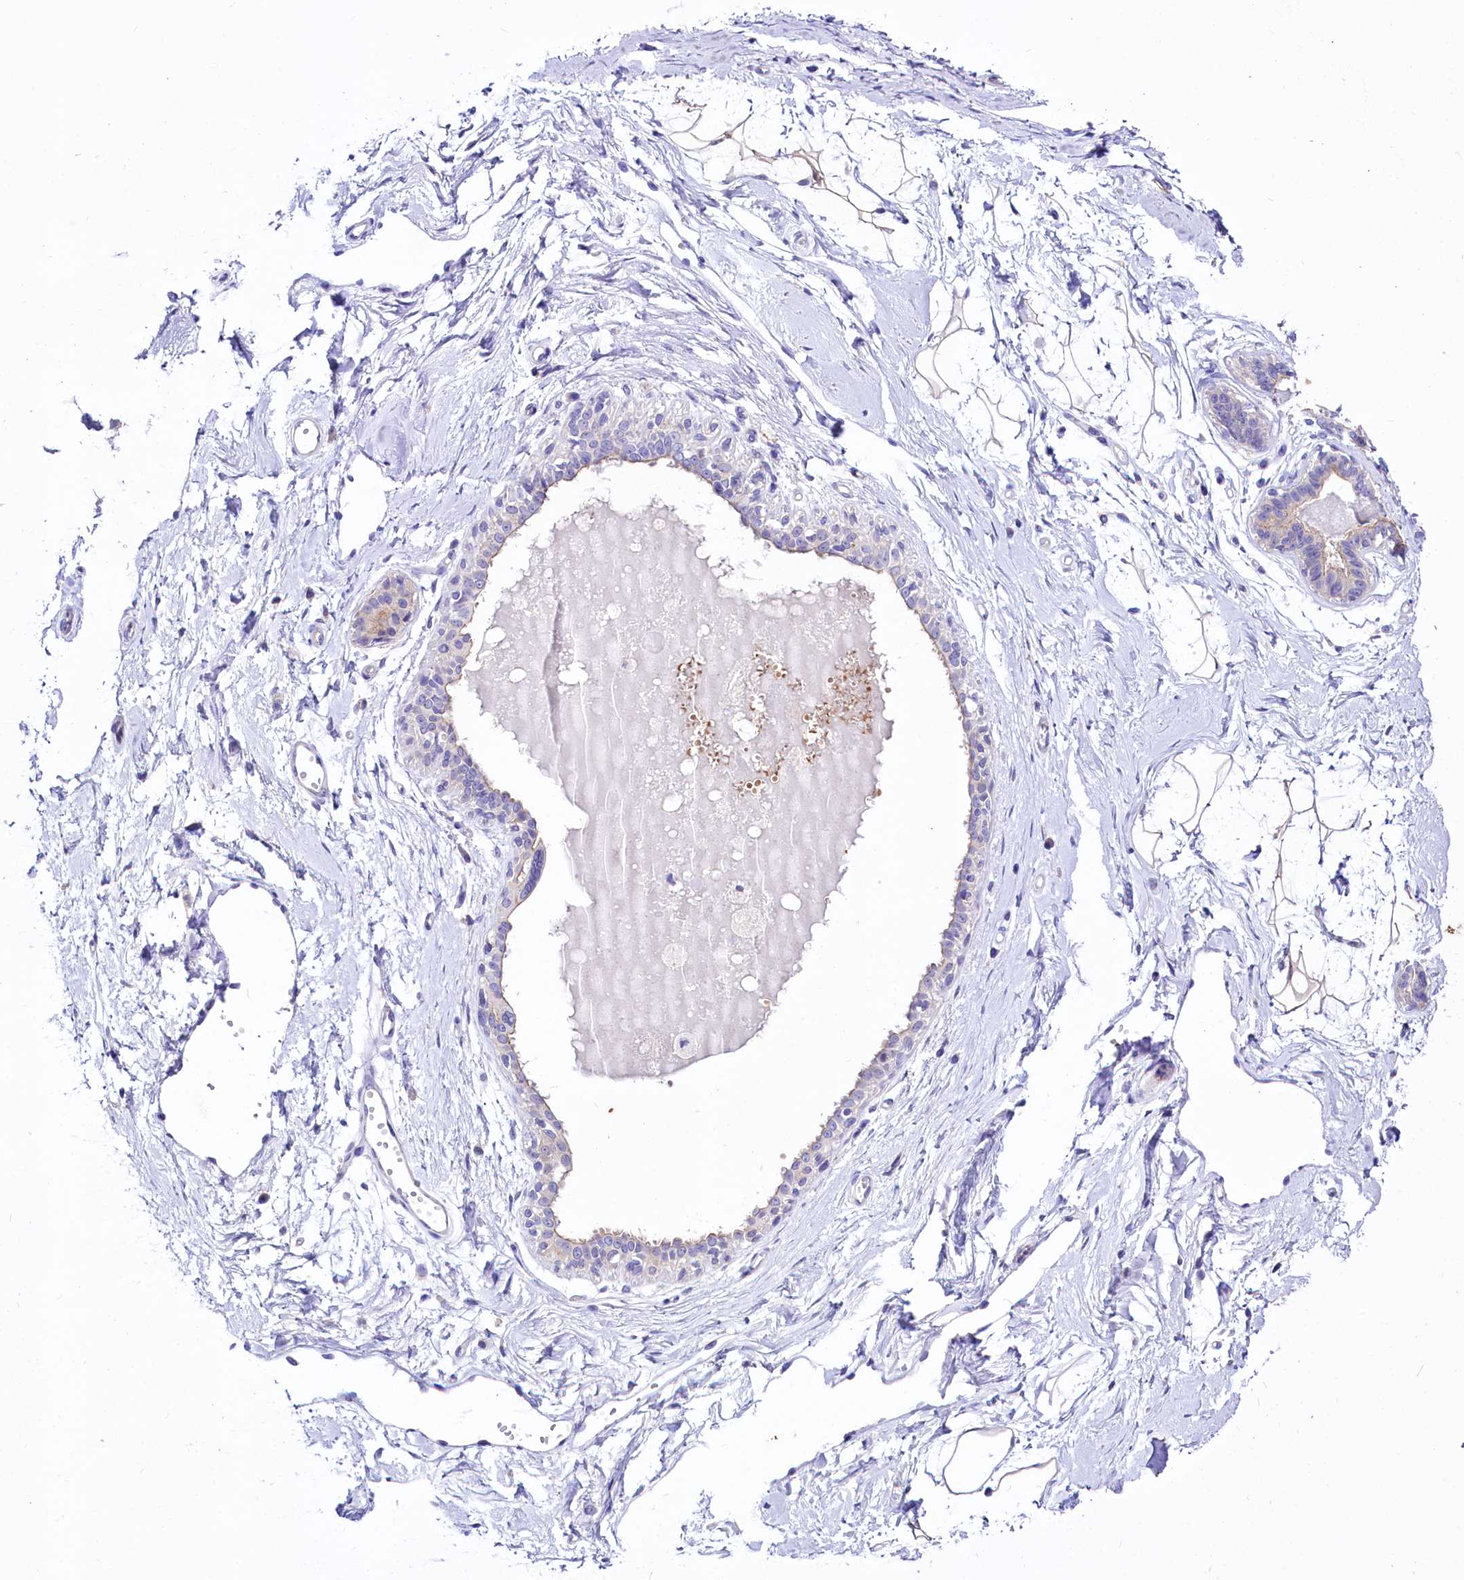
{"staining": {"intensity": "weak", "quantity": ">75%", "location": "cytoplasmic/membranous"}, "tissue": "breast", "cell_type": "Adipocytes", "image_type": "normal", "snomed": [{"axis": "morphology", "description": "Normal tissue, NOS"}, {"axis": "topography", "description": "Breast"}], "caption": "A histopathology image of human breast stained for a protein demonstrates weak cytoplasmic/membranous brown staining in adipocytes. Nuclei are stained in blue.", "gene": "ABHD5", "patient": {"sex": "female", "age": 45}}